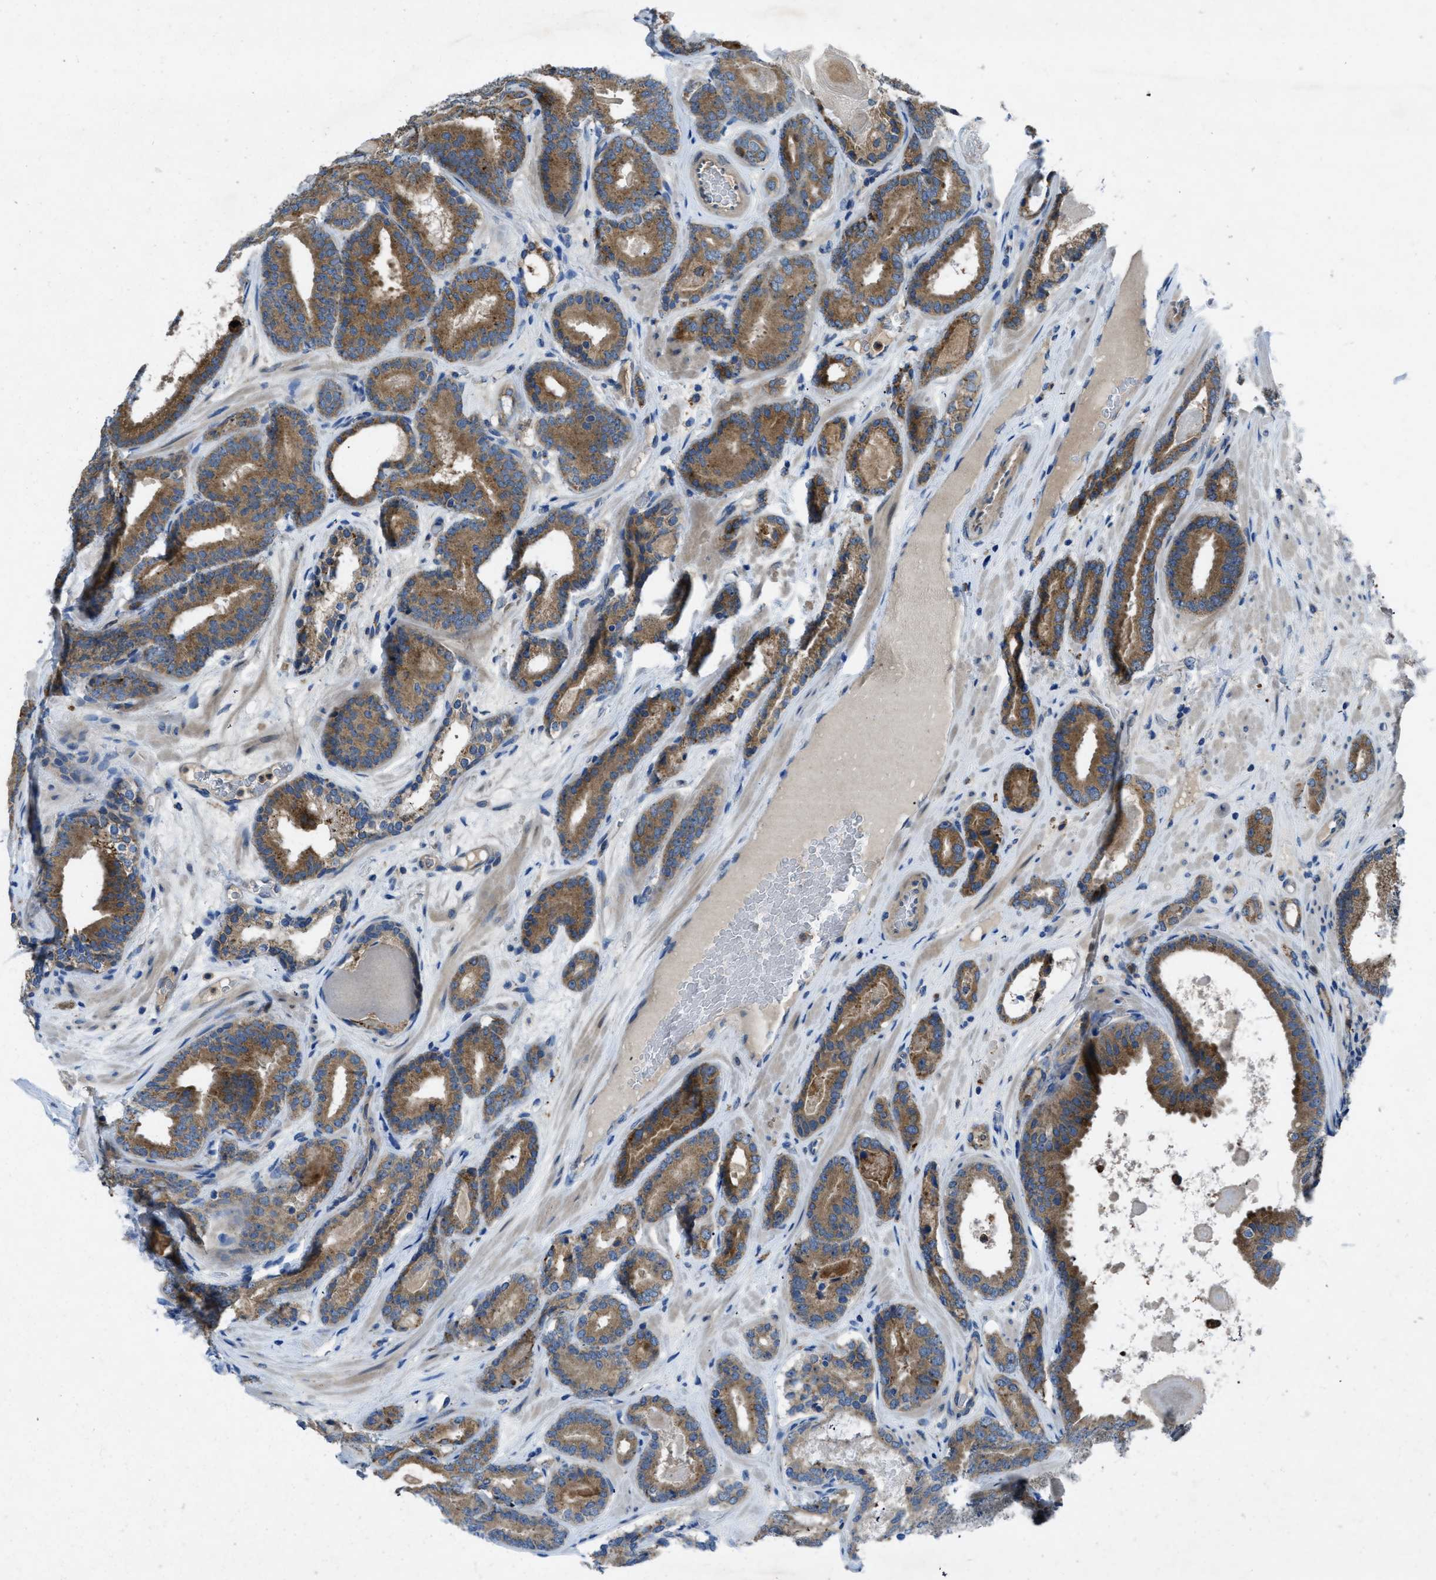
{"staining": {"intensity": "moderate", "quantity": ">75%", "location": "cytoplasmic/membranous"}, "tissue": "prostate cancer", "cell_type": "Tumor cells", "image_type": "cancer", "snomed": [{"axis": "morphology", "description": "Adenocarcinoma, High grade"}, {"axis": "topography", "description": "Prostate"}], "caption": "Immunohistochemical staining of adenocarcinoma (high-grade) (prostate) displays moderate cytoplasmic/membranous protein staining in about >75% of tumor cells.", "gene": "MAP3K20", "patient": {"sex": "male", "age": 60}}